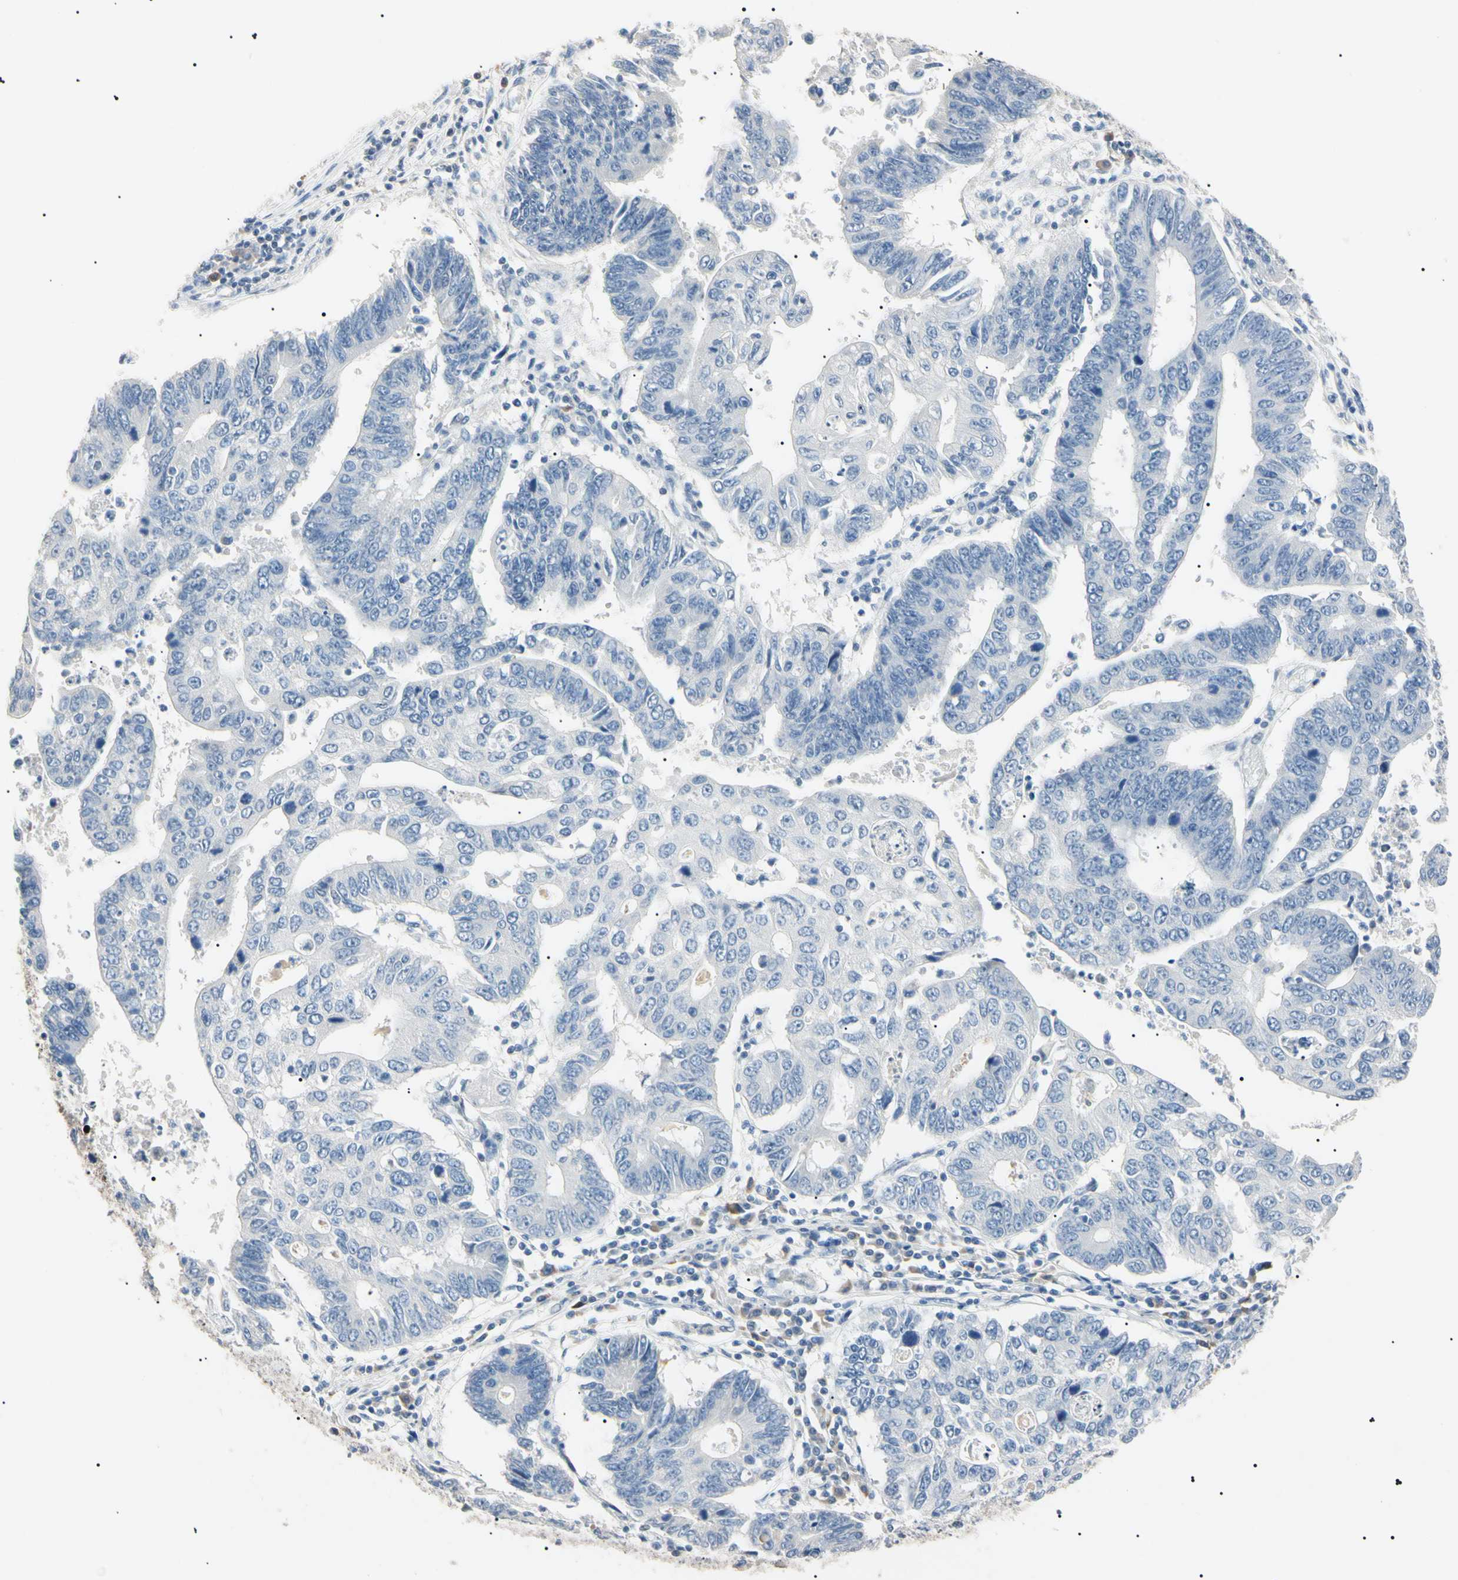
{"staining": {"intensity": "negative", "quantity": "none", "location": "none"}, "tissue": "stomach cancer", "cell_type": "Tumor cells", "image_type": "cancer", "snomed": [{"axis": "morphology", "description": "Adenocarcinoma, NOS"}, {"axis": "topography", "description": "Stomach"}], "caption": "A high-resolution histopathology image shows immunohistochemistry staining of adenocarcinoma (stomach), which shows no significant staining in tumor cells.", "gene": "CGB3", "patient": {"sex": "male", "age": 59}}